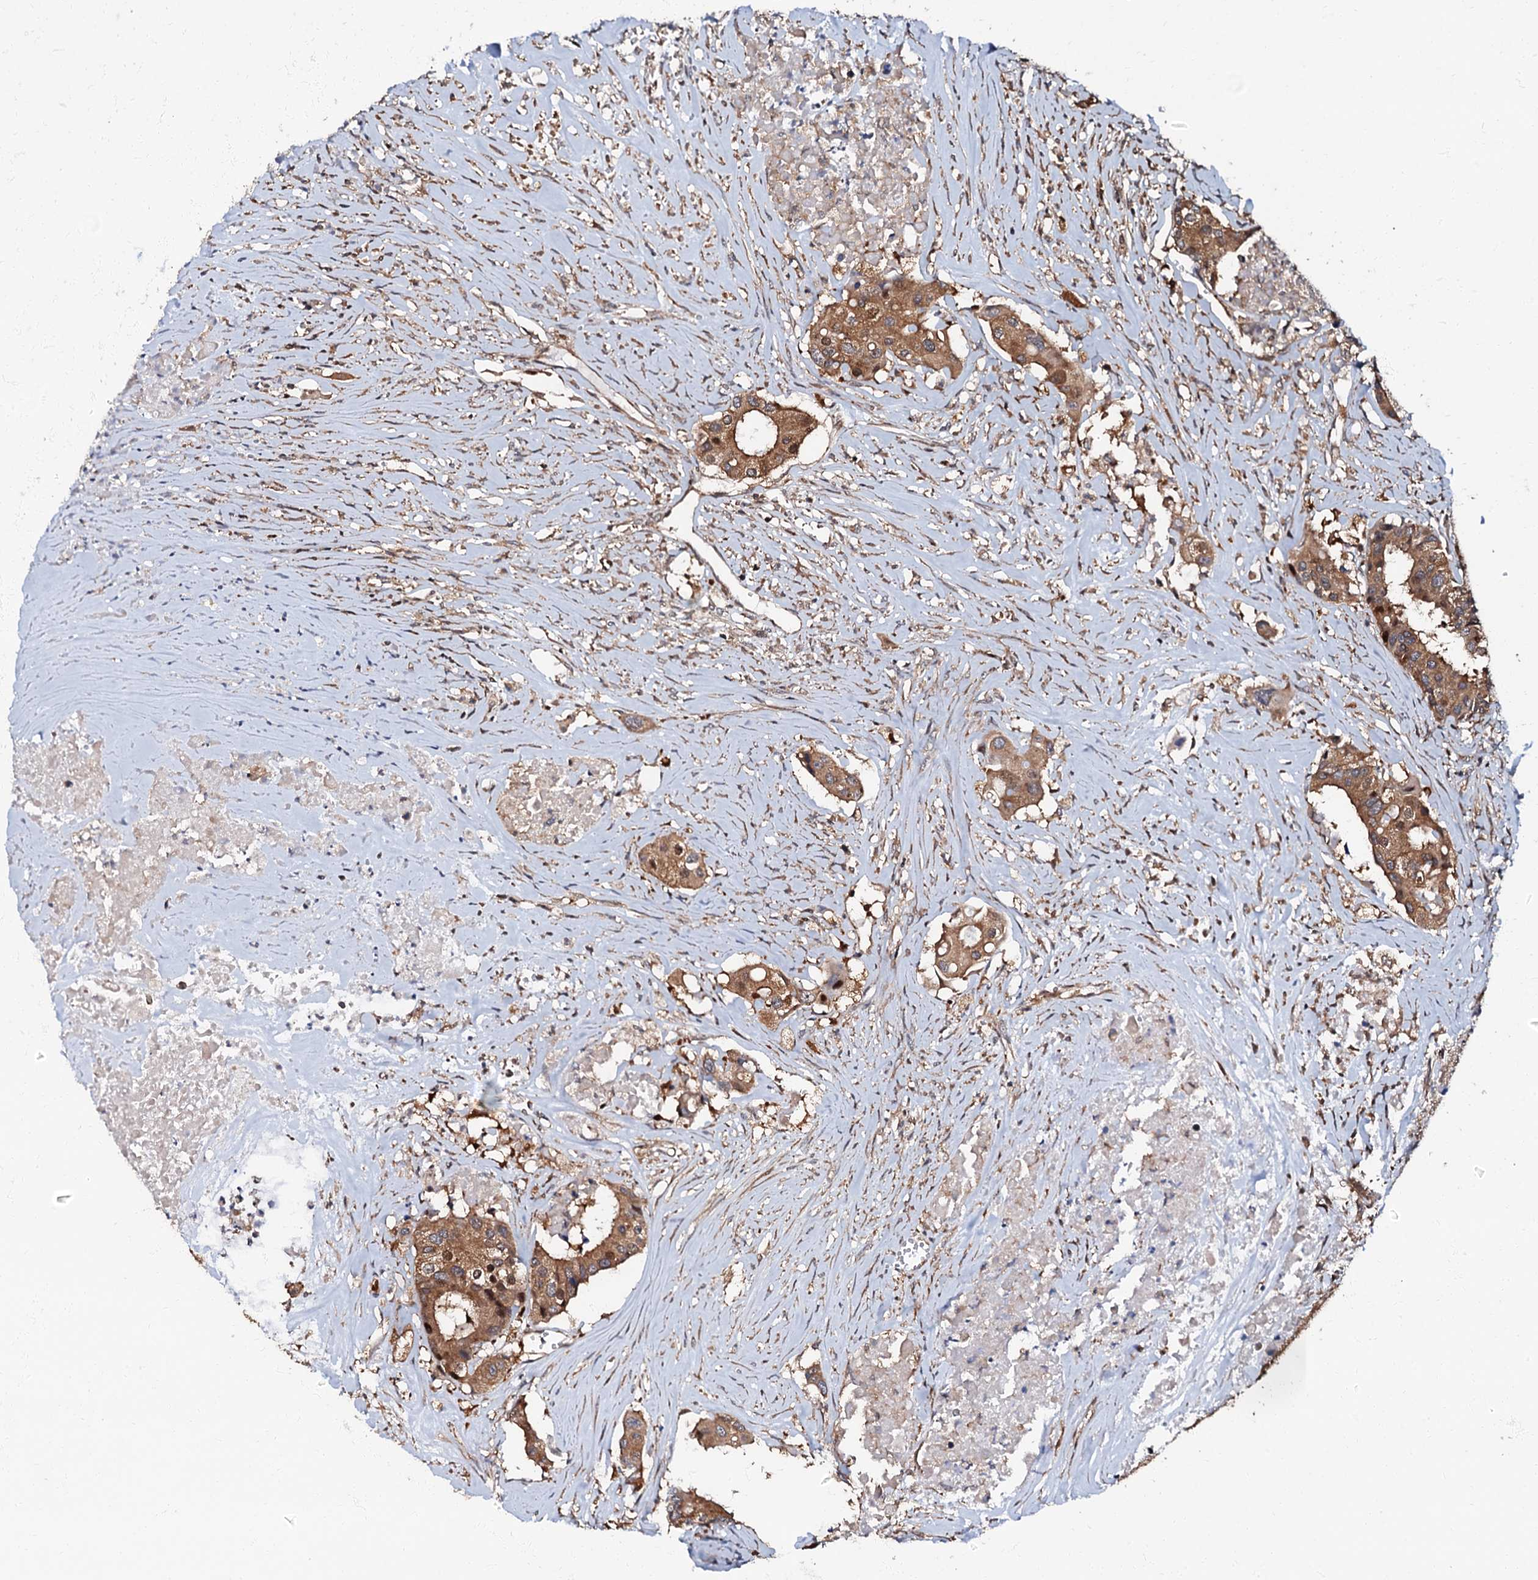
{"staining": {"intensity": "moderate", "quantity": ">75%", "location": "cytoplasmic/membranous"}, "tissue": "colorectal cancer", "cell_type": "Tumor cells", "image_type": "cancer", "snomed": [{"axis": "morphology", "description": "Adenocarcinoma, NOS"}, {"axis": "topography", "description": "Colon"}], "caption": "IHC of colorectal adenocarcinoma demonstrates medium levels of moderate cytoplasmic/membranous positivity in approximately >75% of tumor cells. (DAB (3,3'-diaminobenzidine) IHC with brightfield microscopy, high magnification).", "gene": "OSBP", "patient": {"sex": "male", "age": 77}}